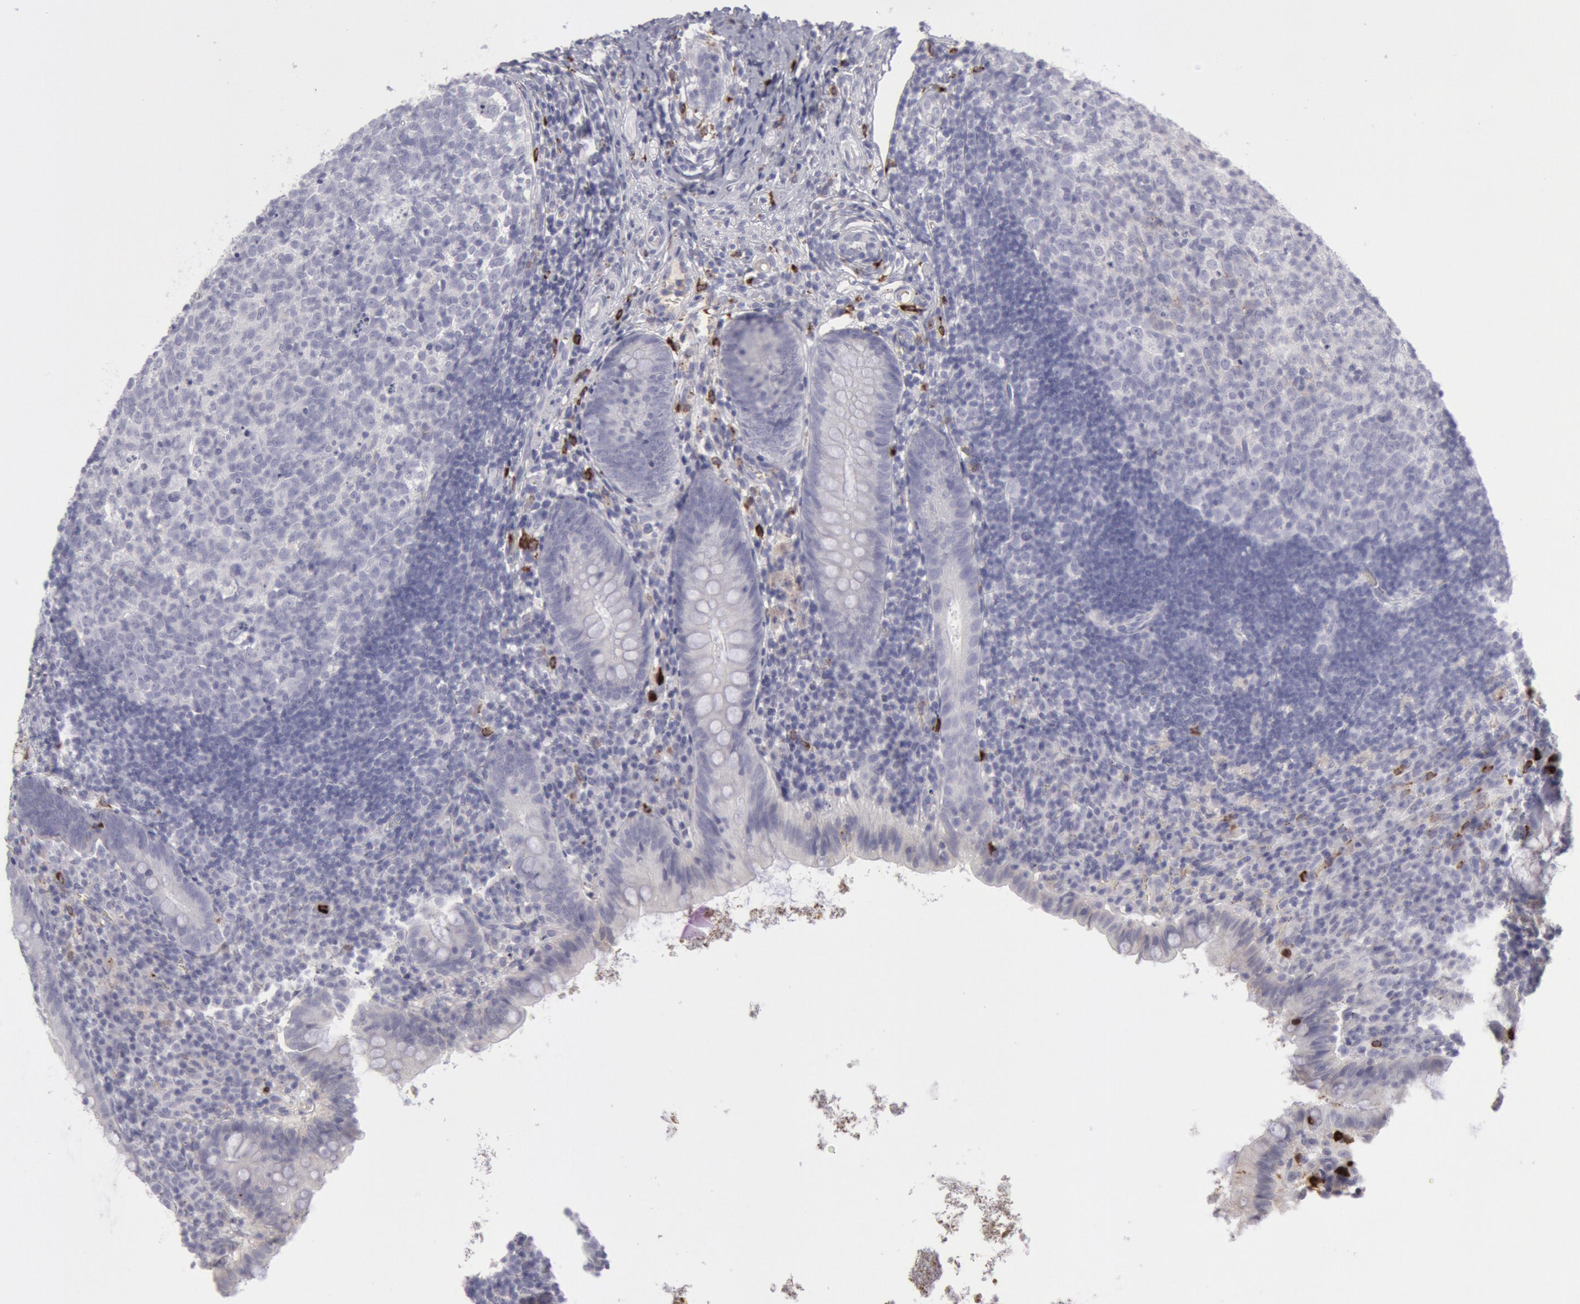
{"staining": {"intensity": "negative", "quantity": "none", "location": "none"}, "tissue": "appendix", "cell_type": "Glandular cells", "image_type": "normal", "snomed": [{"axis": "morphology", "description": "Normal tissue, NOS"}, {"axis": "topography", "description": "Appendix"}], "caption": "The photomicrograph displays no significant expression in glandular cells of appendix.", "gene": "FCN1", "patient": {"sex": "female", "age": 9}}